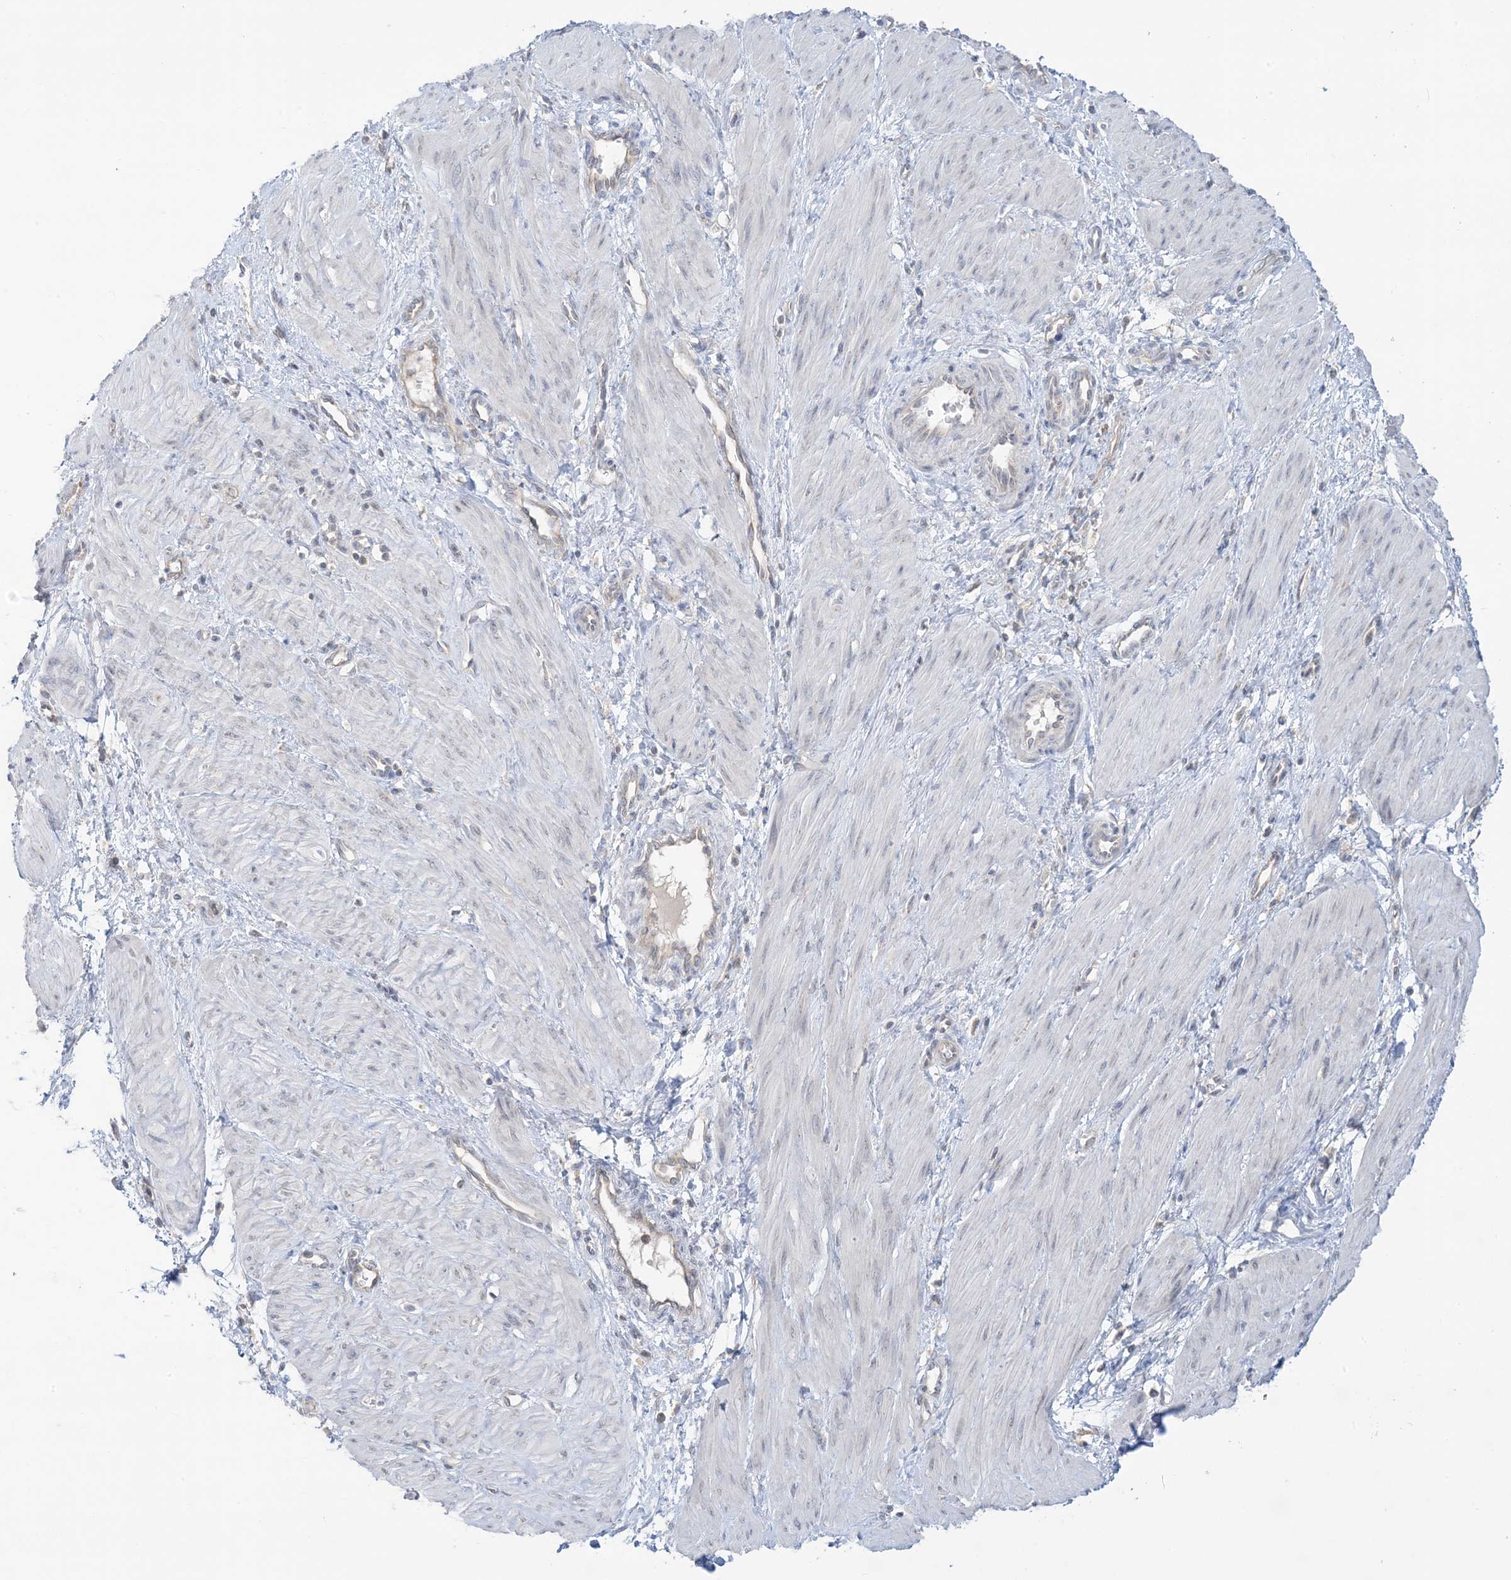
{"staining": {"intensity": "negative", "quantity": "none", "location": "none"}, "tissue": "smooth muscle", "cell_type": "Smooth muscle cells", "image_type": "normal", "snomed": [{"axis": "morphology", "description": "Normal tissue, NOS"}, {"axis": "topography", "description": "Endometrium"}], "caption": "Smooth muscle cells show no significant expression in benign smooth muscle. (DAB (3,3'-diaminobenzidine) immunohistochemistry with hematoxylin counter stain).", "gene": "RPP40", "patient": {"sex": "female", "age": 33}}